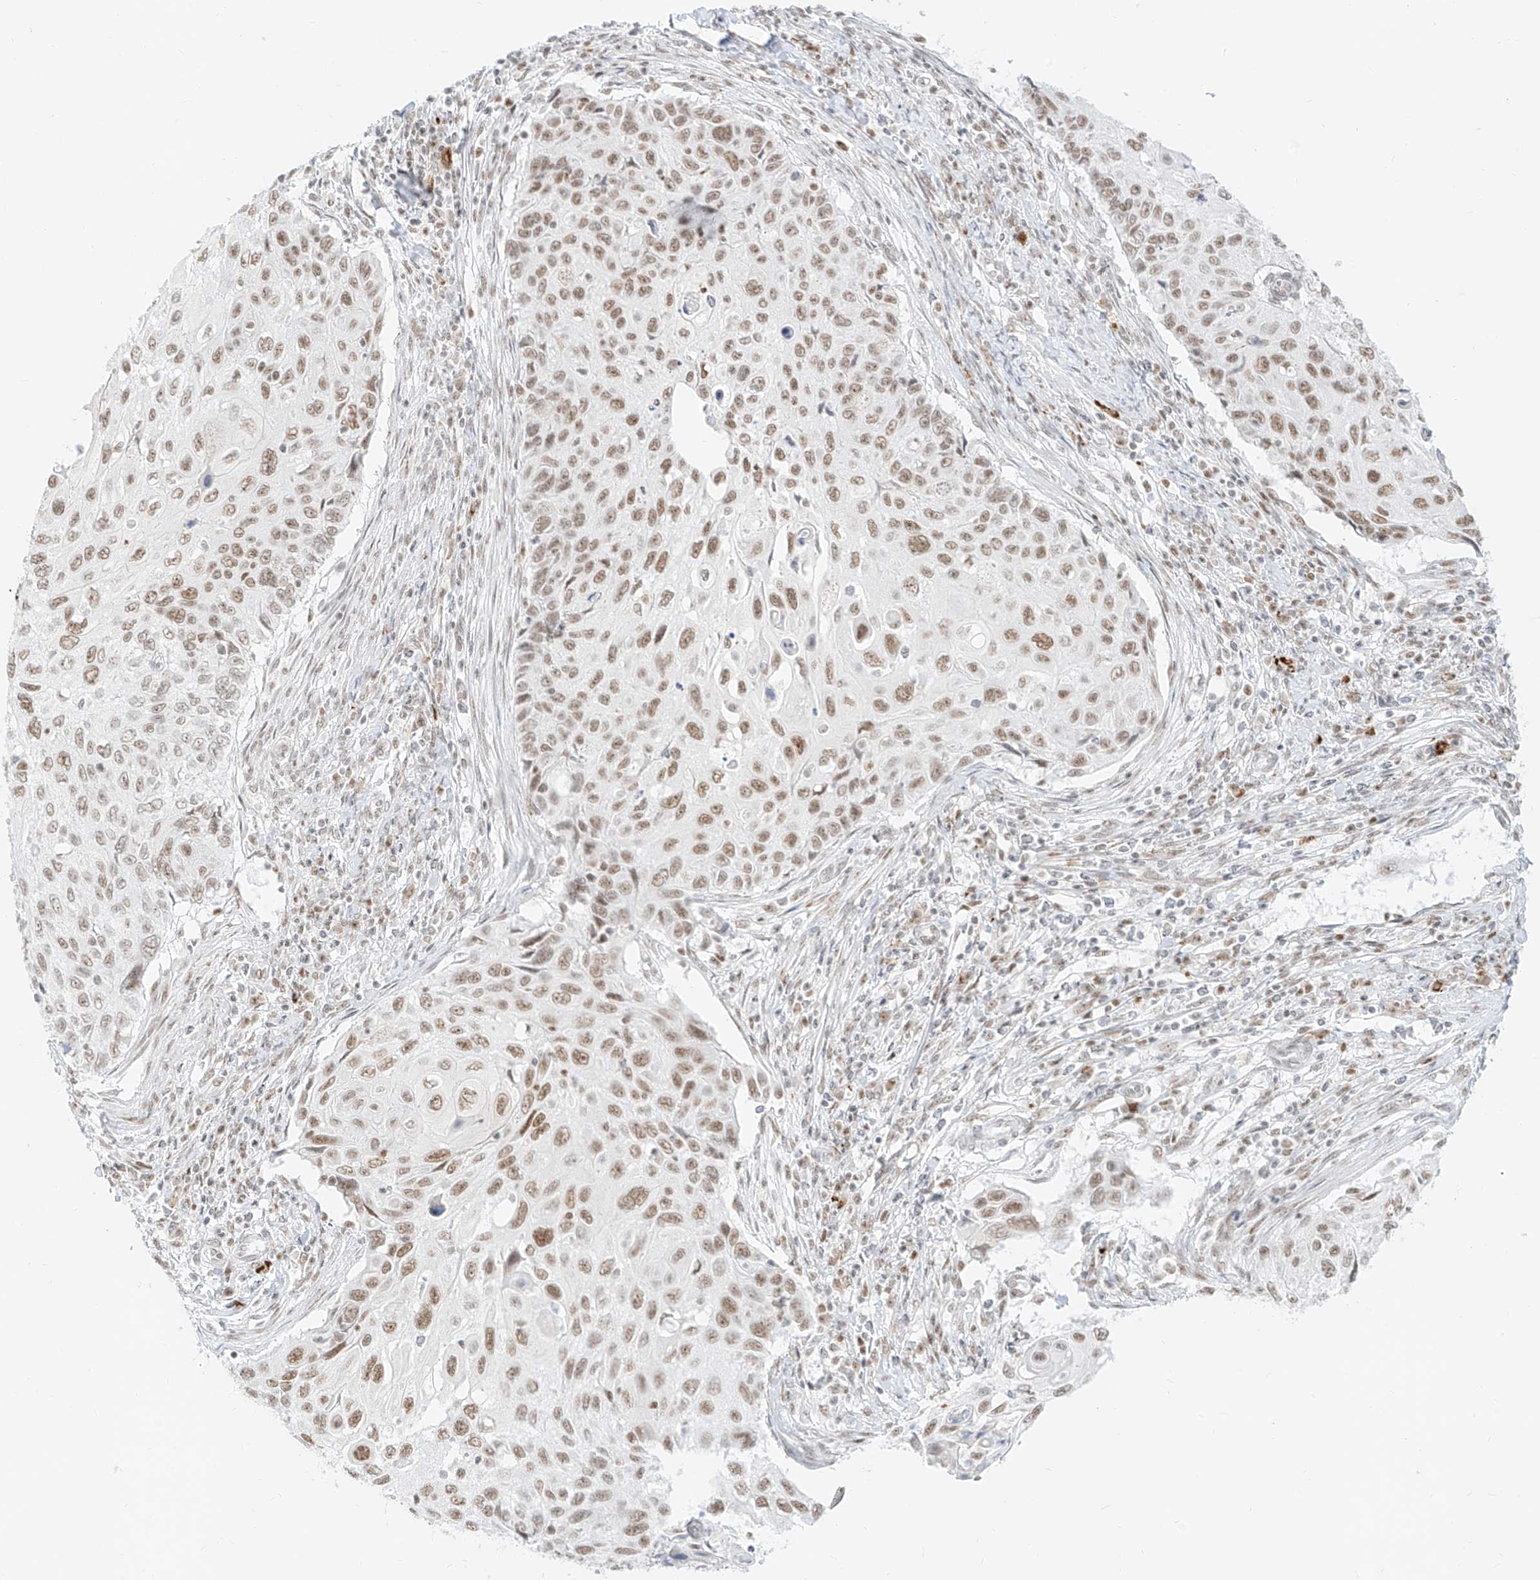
{"staining": {"intensity": "moderate", "quantity": ">75%", "location": "nuclear"}, "tissue": "cervical cancer", "cell_type": "Tumor cells", "image_type": "cancer", "snomed": [{"axis": "morphology", "description": "Squamous cell carcinoma, NOS"}, {"axis": "topography", "description": "Cervix"}], "caption": "This image displays immunohistochemistry staining of cervical cancer, with medium moderate nuclear staining in about >75% of tumor cells.", "gene": "SUPT5H", "patient": {"sex": "female", "age": 70}}